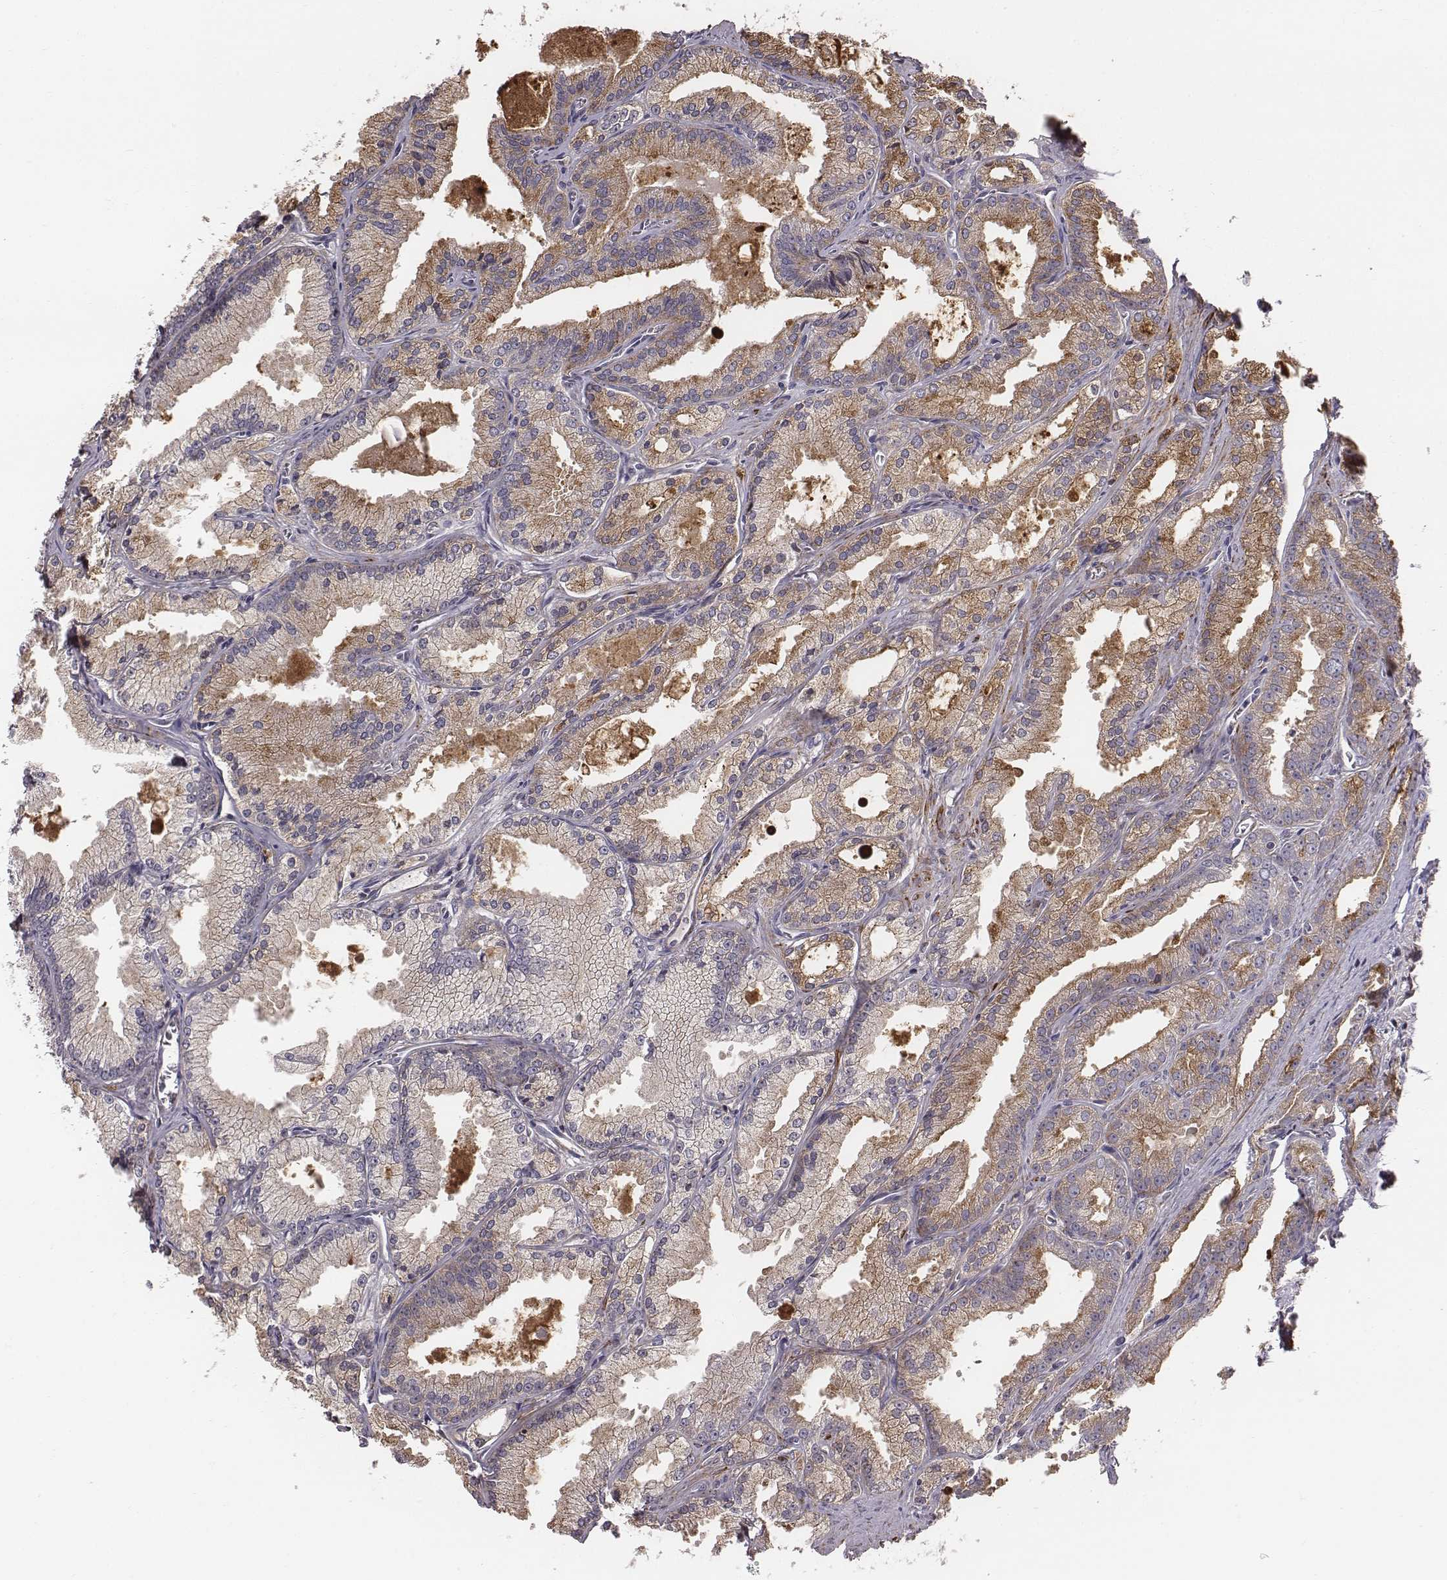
{"staining": {"intensity": "moderate", "quantity": "25%-75%", "location": "cytoplasmic/membranous"}, "tissue": "prostate cancer", "cell_type": "Tumor cells", "image_type": "cancer", "snomed": [{"axis": "morphology", "description": "Adenocarcinoma, NOS"}, {"axis": "morphology", "description": "Adenocarcinoma, High grade"}, {"axis": "topography", "description": "Prostate"}], "caption": "This is an image of IHC staining of prostate adenocarcinoma (high-grade), which shows moderate expression in the cytoplasmic/membranous of tumor cells.", "gene": "PRKCZ", "patient": {"sex": "male", "age": 70}}